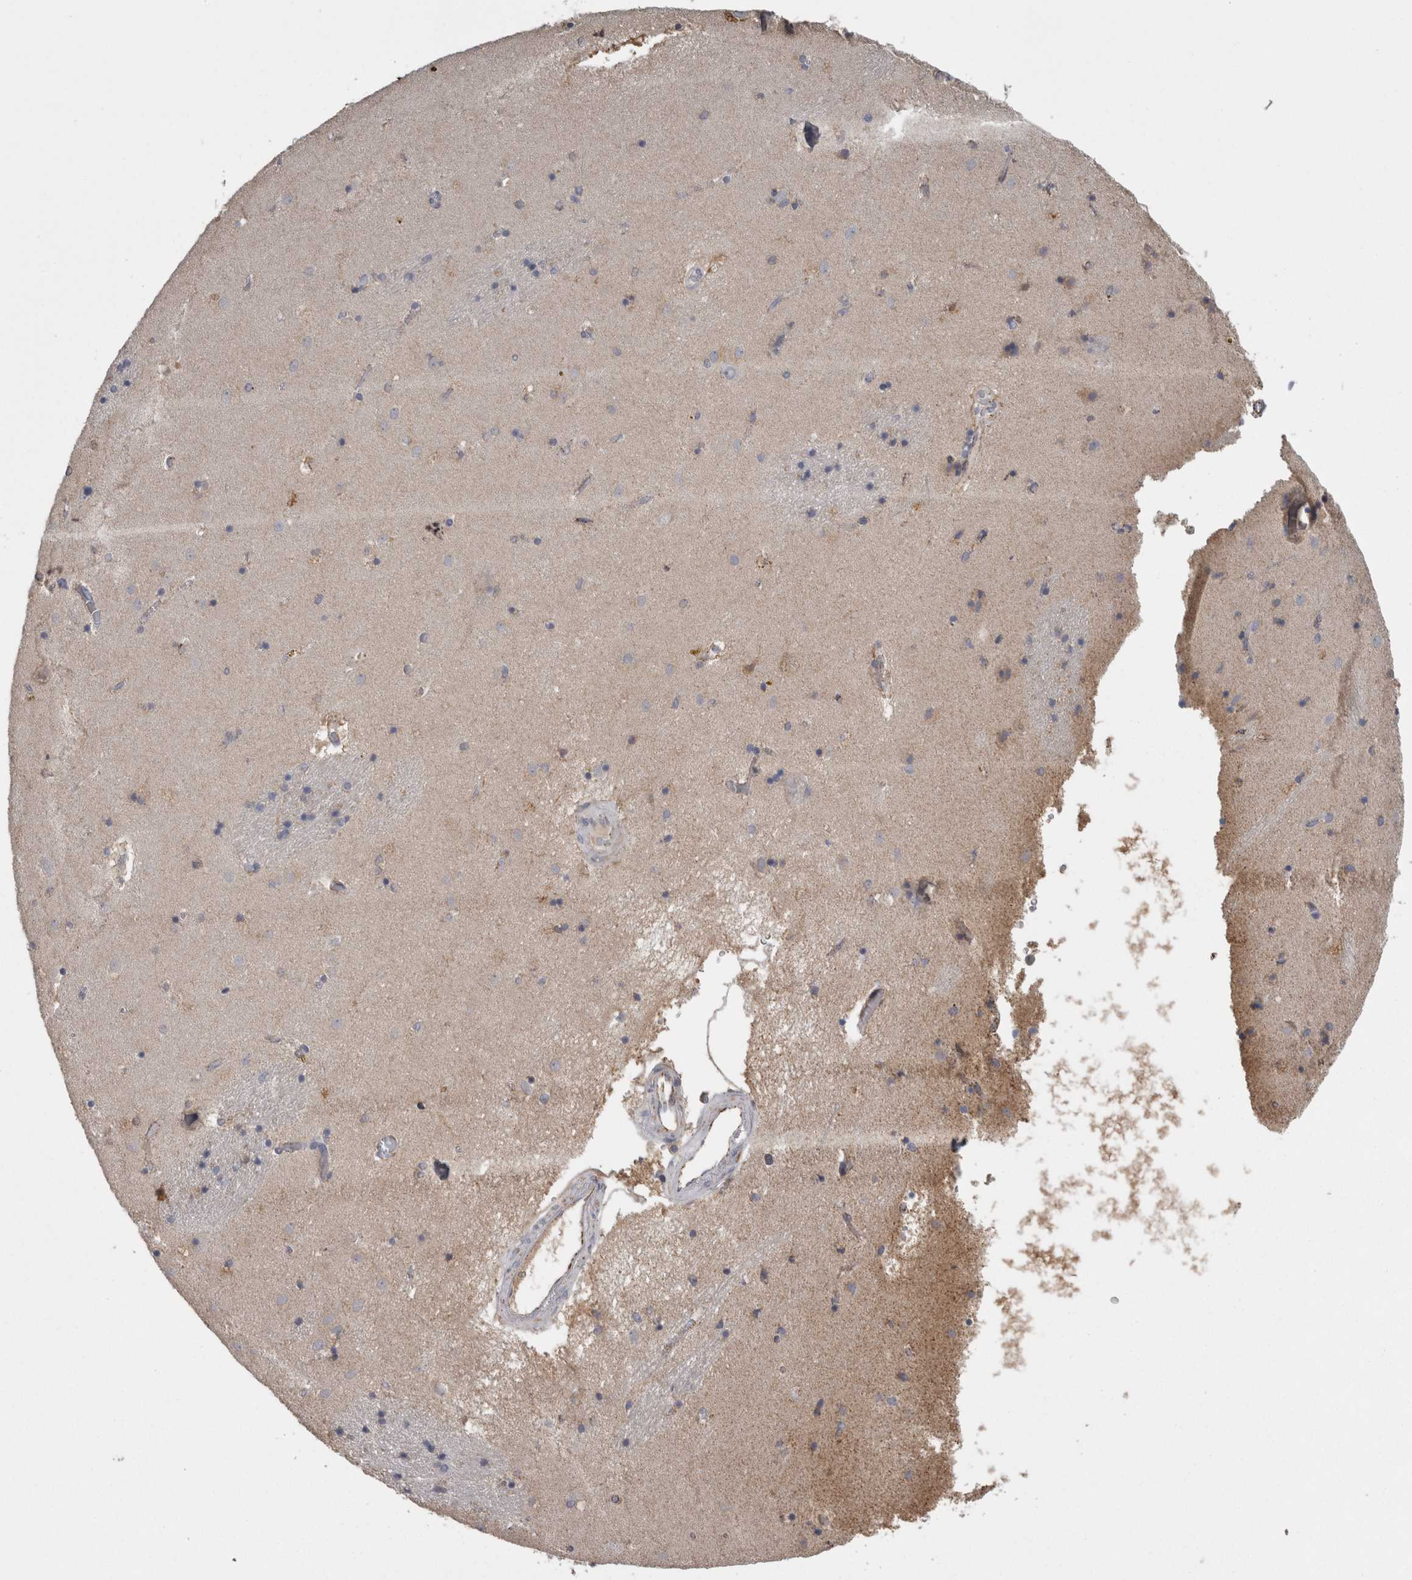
{"staining": {"intensity": "weak", "quantity": "<25%", "location": "cytoplasmic/membranous"}, "tissue": "caudate", "cell_type": "Glial cells", "image_type": "normal", "snomed": [{"axis": "morphology", "description": "Normal tissue, NOS"}, {"axis": "topography", "description": "Lateral ventricle wall"}], "caption": "A histopathology image of caudate stained for a protein demonstrates no brown staining in glial cells. (DAB (3,3'-diaminobenzidine) immunohistochemistry, high magnification).", "gene": "TCAP", "patient": {"sex": "male", "age": 70}}